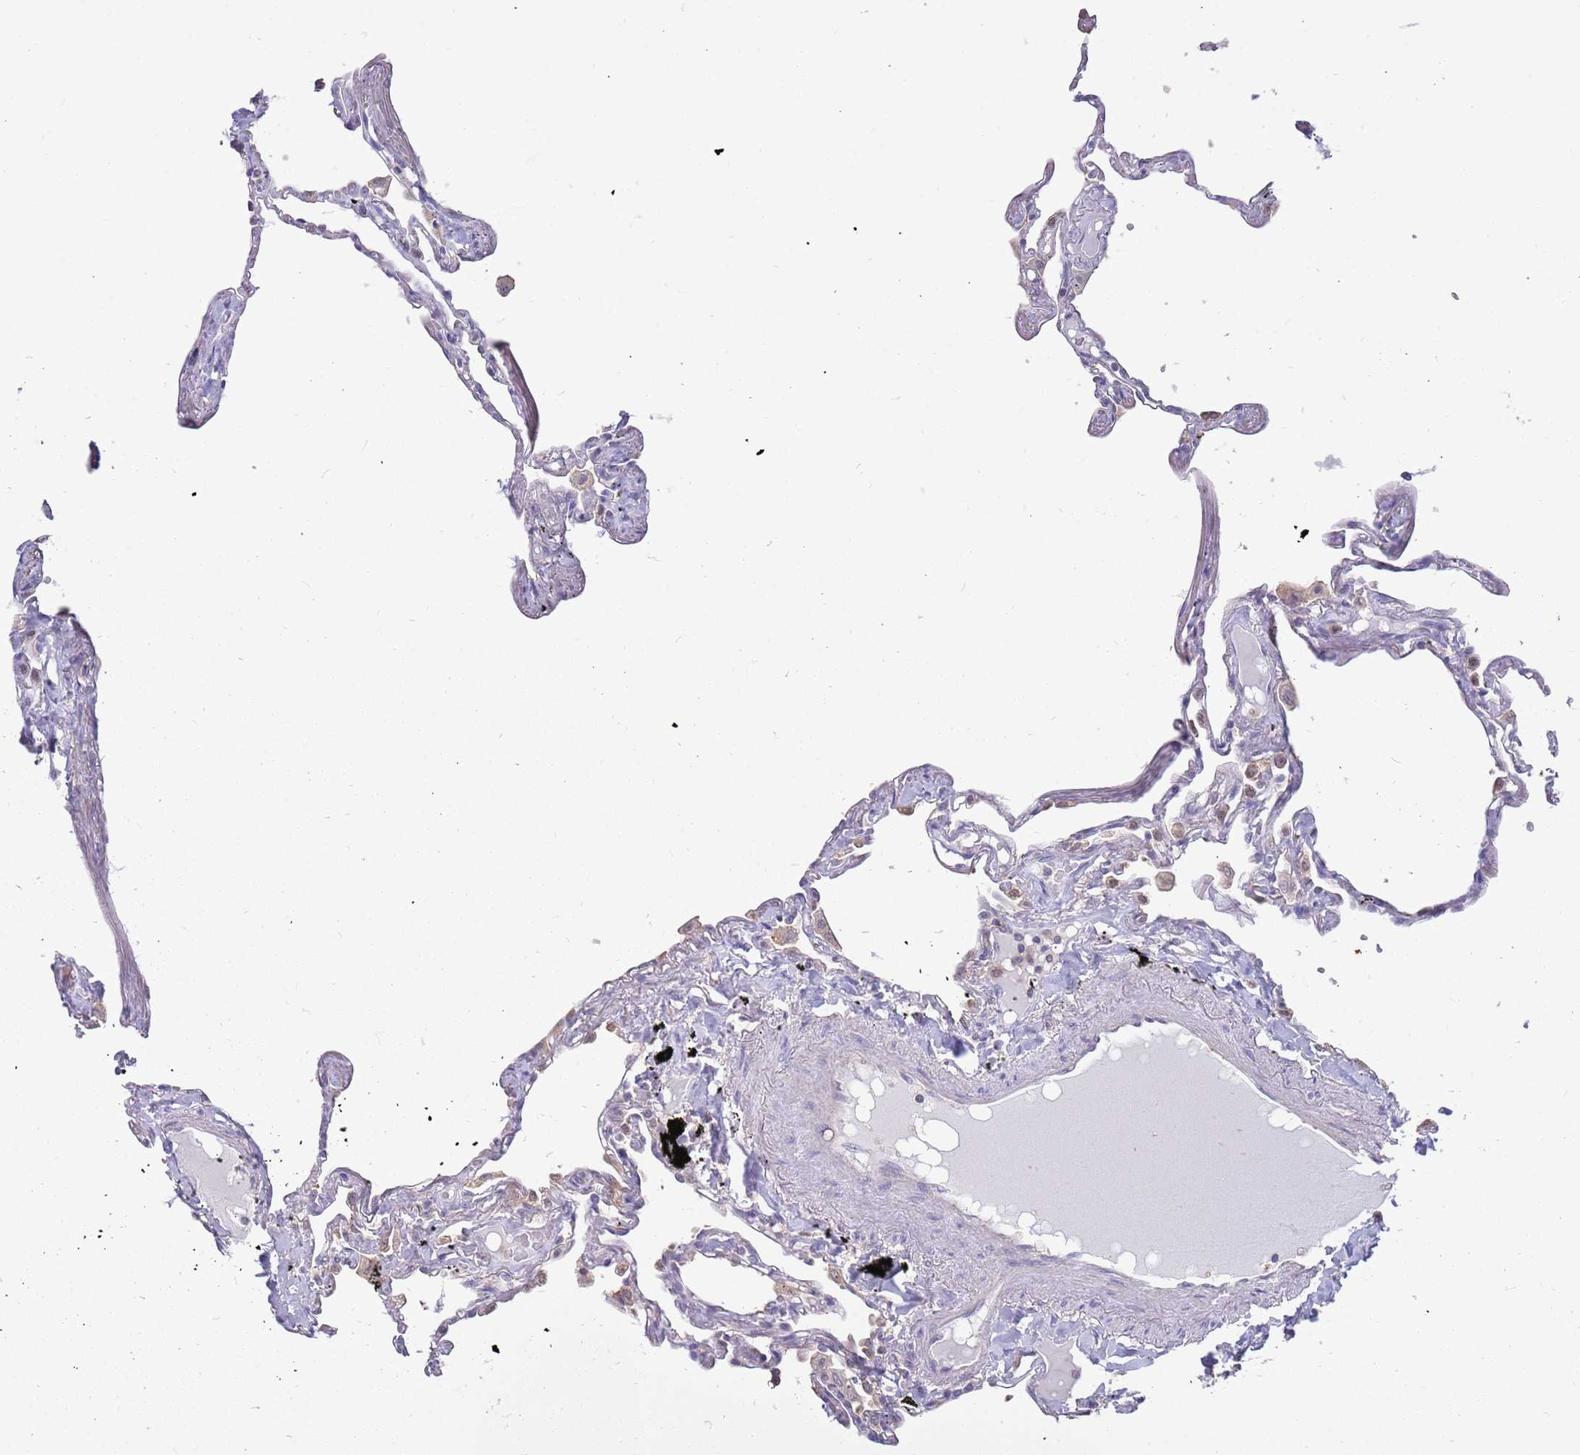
{"staining": {"intensity": "negative", "quantity": "none", "location": "none"}, "tissue": "lung", "cell_type": "Alveolar cells", "image_type": "normal", "snomed": [{"axis": "morphology", "description": "Normal tissue, NOS"}, {"axis": "topography", "description": "Lung"}], "caption": "High power microscopy histopathology image of an immunohistochemistry micrograph of unremarkable lung, revealing no significant positivity in alveolar cells.", "gene": "AP5S1", "patient": {"sex": "female", "age": 67}}